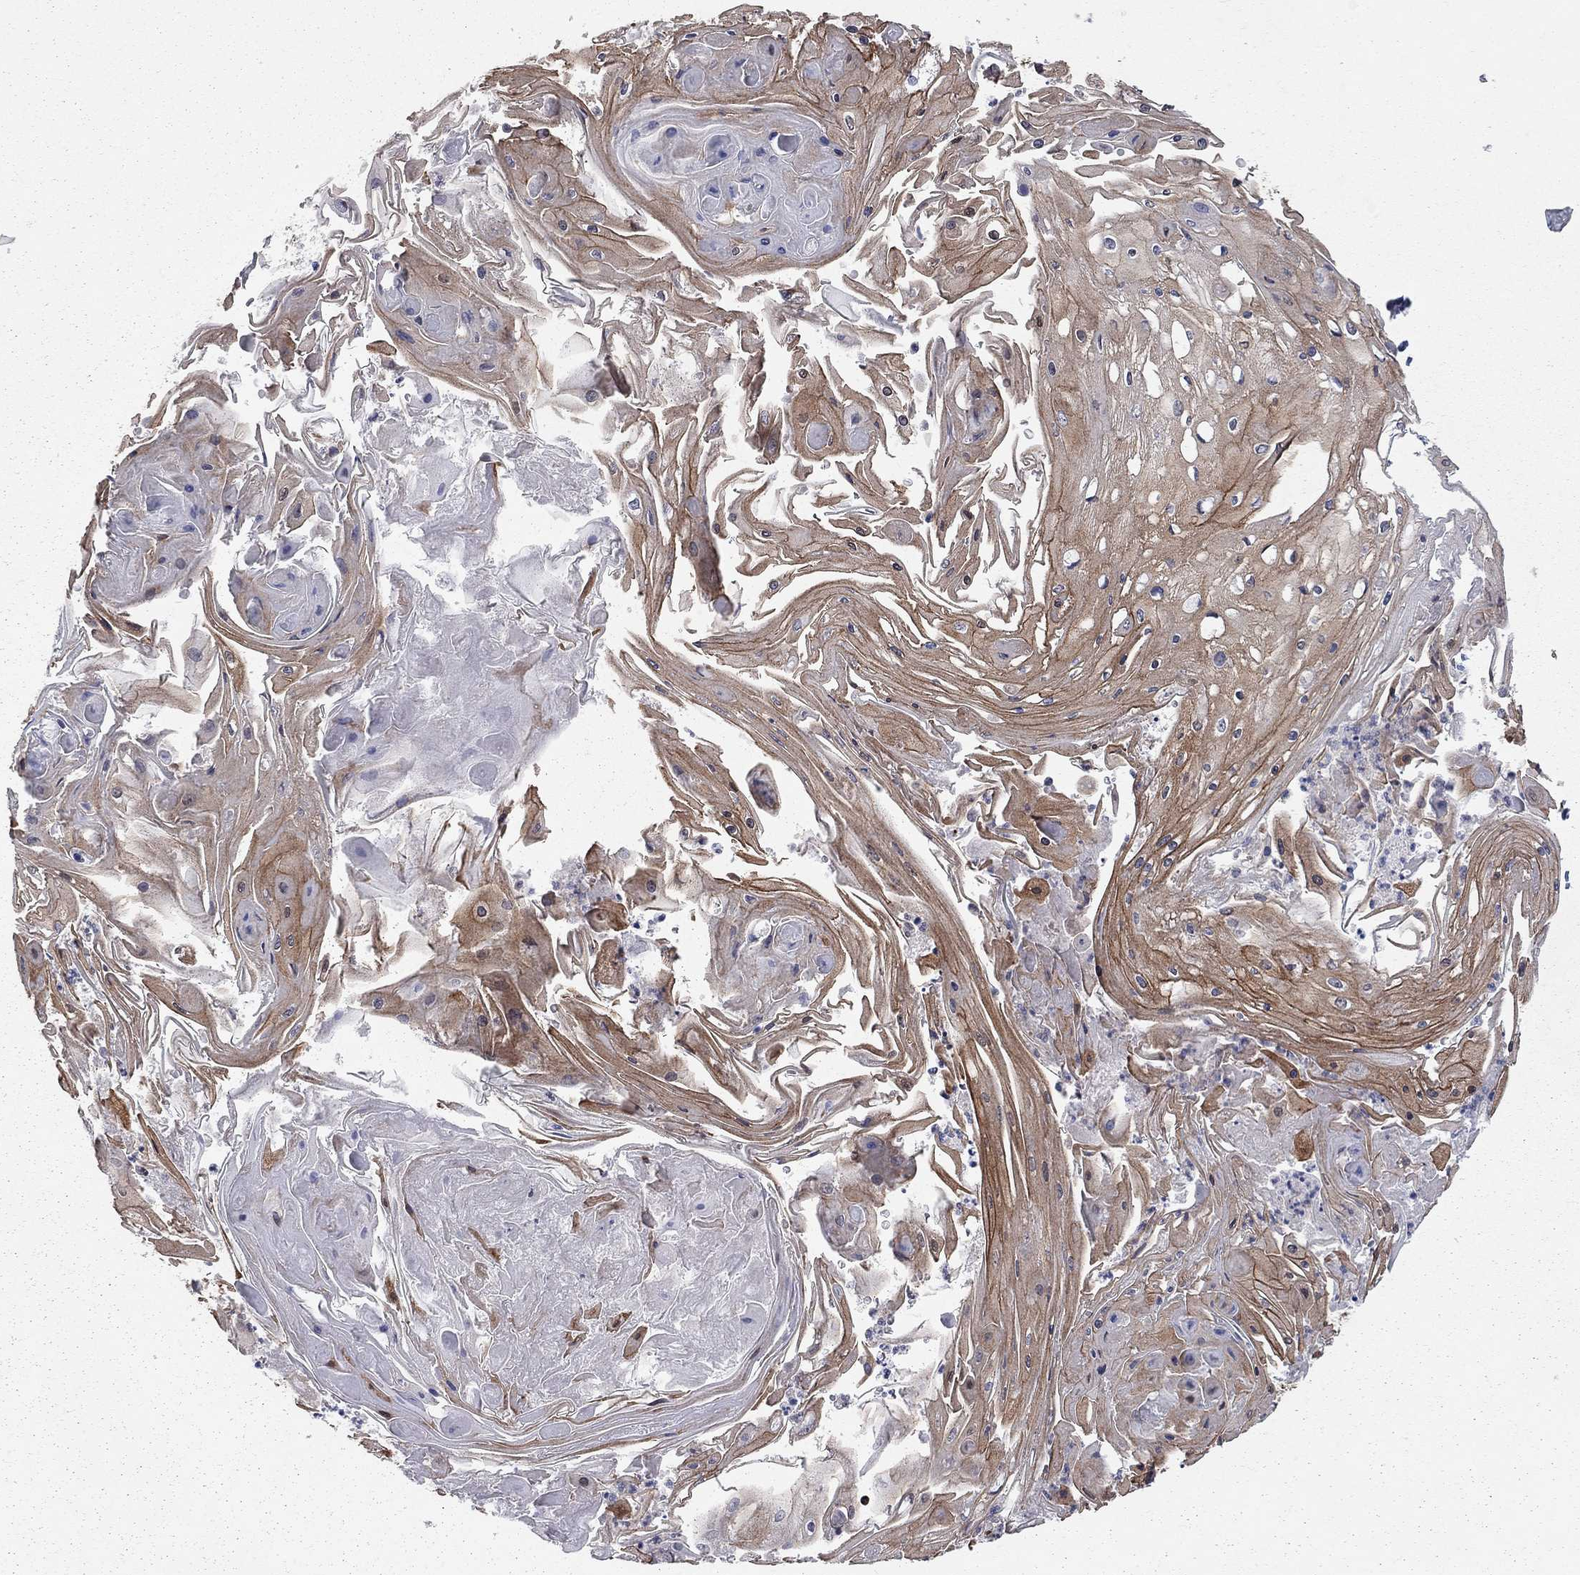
{"staining": {"intensity": "moderate", "quantity": "25%-75%", "location": "cytoplasmic/membranous"}, "tissue": "skin cancer", "cell_type": "Tumor cells", "image_type": "cancer", "snomed": [{"axis": "morphology", "description": "Squamous cell carcinoma, NOS"}, {"axis": "topography", "description": "Skin"}], "caption": "Immunohistochemical staining of skin squamous cell carcinoma exhibits medium levels of moderate cytoplasmic/membranous protein positivity in approximately 25%-75% of tumor cells. The protein of interest is shown in brown color, while the nuclei are stained blue.", "gene": "BICDL2", "patient": {"sex": "male", "age": 70}}